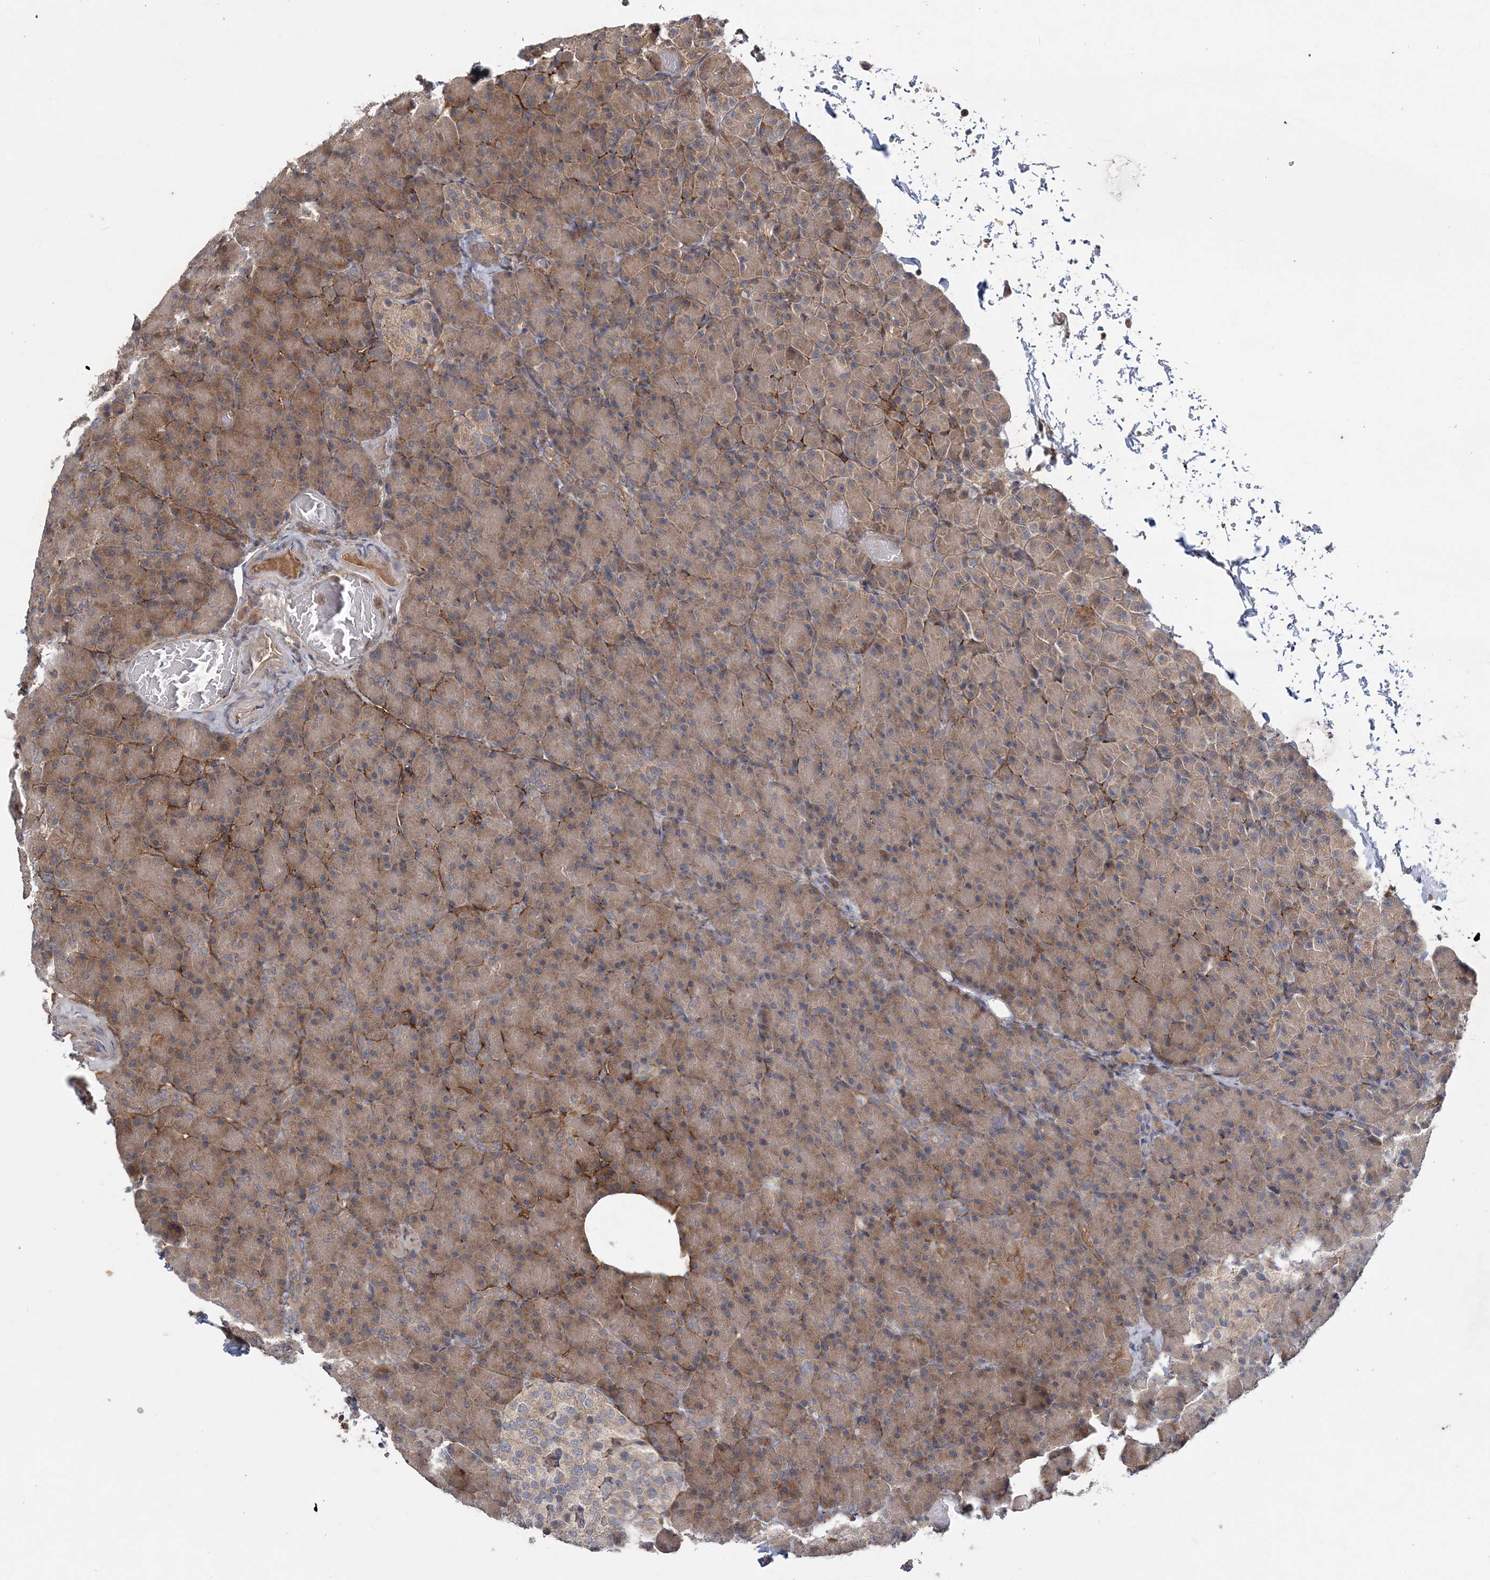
{"staining": {"intensity": "moderate", "quantity": "25%-75%", "location": "cytoplasmic/membranous"}, "tissue": "pancreas", "cell_type": "Exocrine glandular cells", "image_type": "normal", "snomed": [{"axis": "morphology", "description": "Normal tissue, NOS"}, {"axis": "topography", "description": "Pancreas"}], "caption": "IHC image of normal human pancreas stained for a protein (brown), which shows medium levels of moderate cytoplasmic/membranous positivity in about 25%-75% of exocrine glandular cells.", "gene": "HMGCS1", "patient": {"sex": "female", "age": 43}}